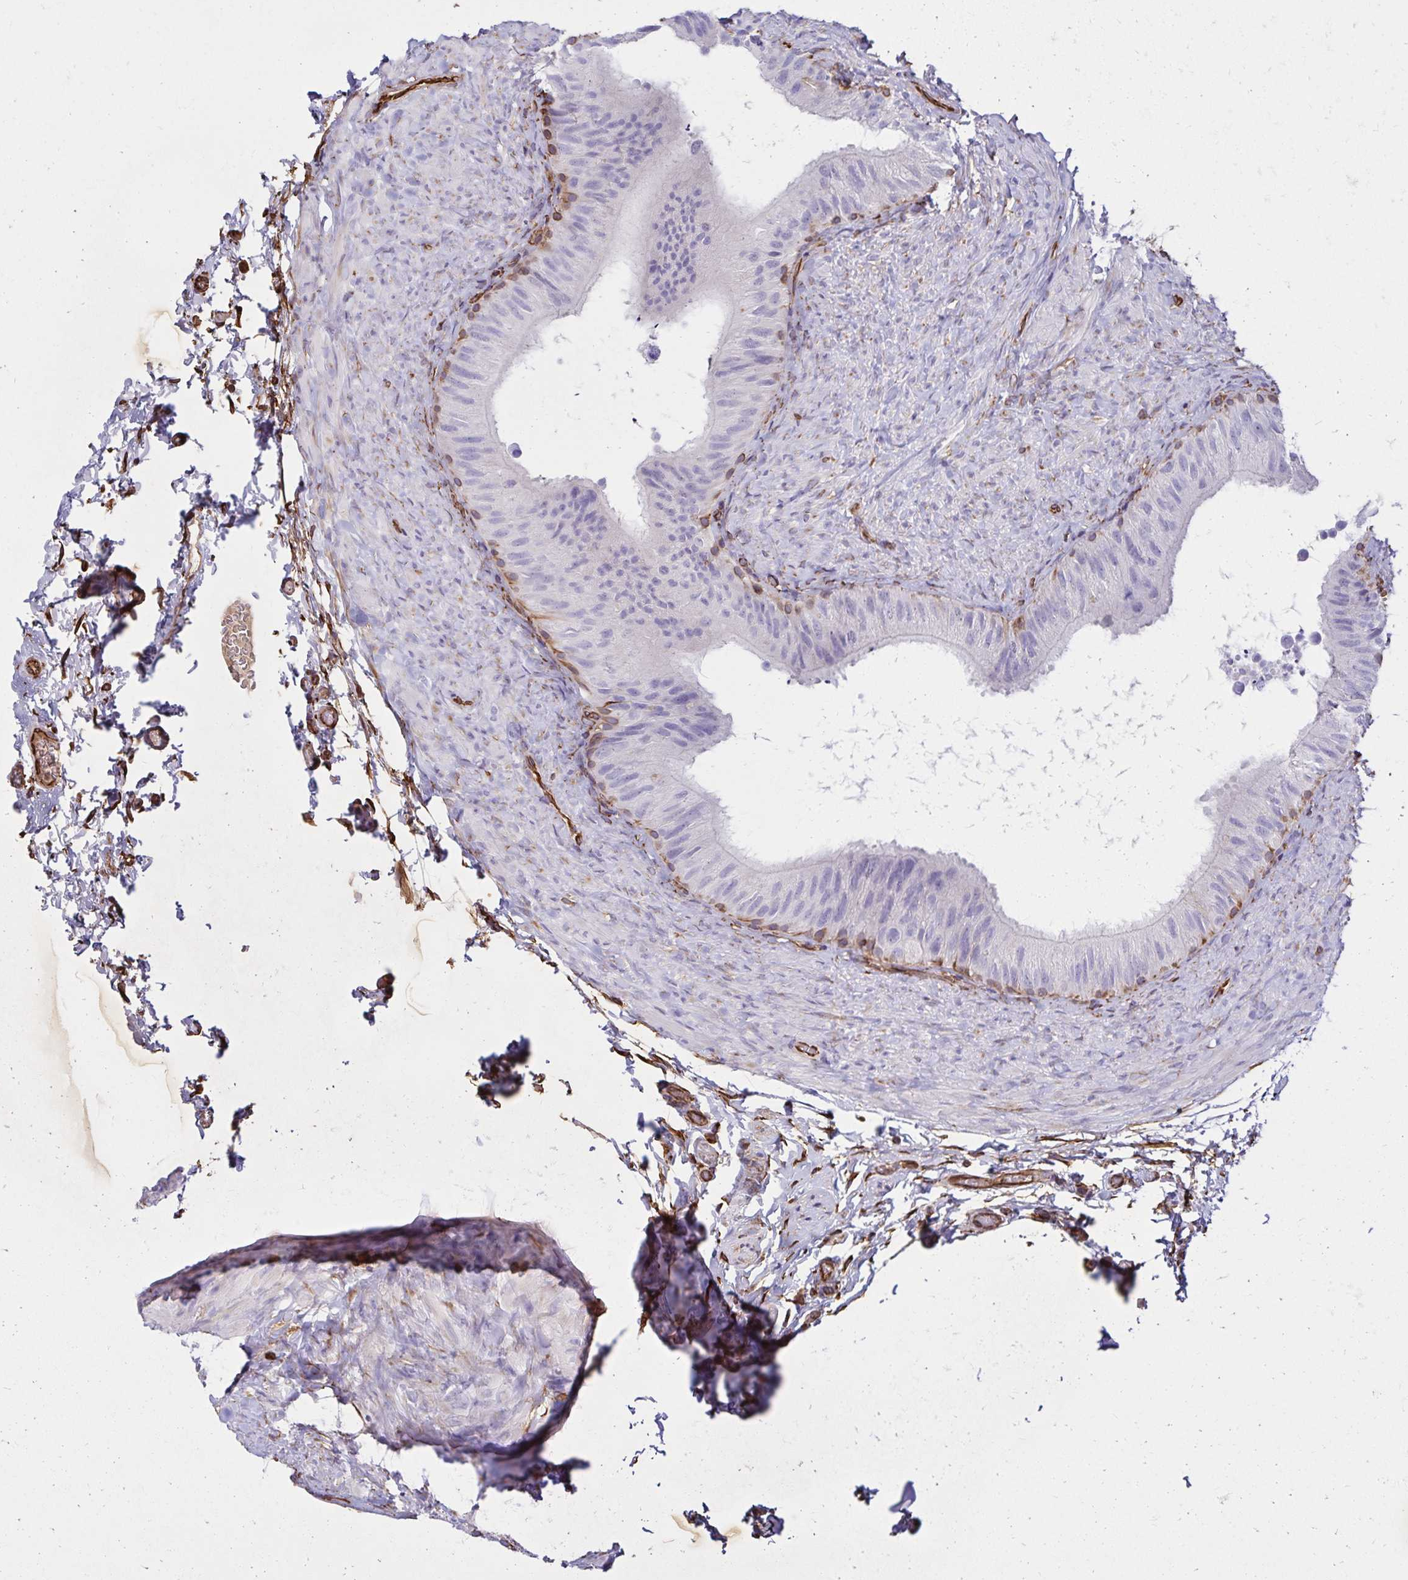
{"staining": {"intensity": "moderate", "quantity": "<25%", "location": "cytoplasmic/membranous"}, "tissue": "epididymis", "cell_type": "Glandular cells", "image_type": "normal", "snomed": [{"axis": "morphology", "description": "Normal tissue, NOS"}, {"axis": "topography", "description": "Epididymis, spermatic cord, NOS"}, {"axis": "topography", "description": "Epididymis"}], "caption": "Immunohistochemical staining of unremarkable epididymis reveals <25% levels of moderate cytoplasmic/membranous protein positivity in approximately <25% of glandular cells.", "gene": "TRPV6", "patient": {"sex": "male", "age": 31}}